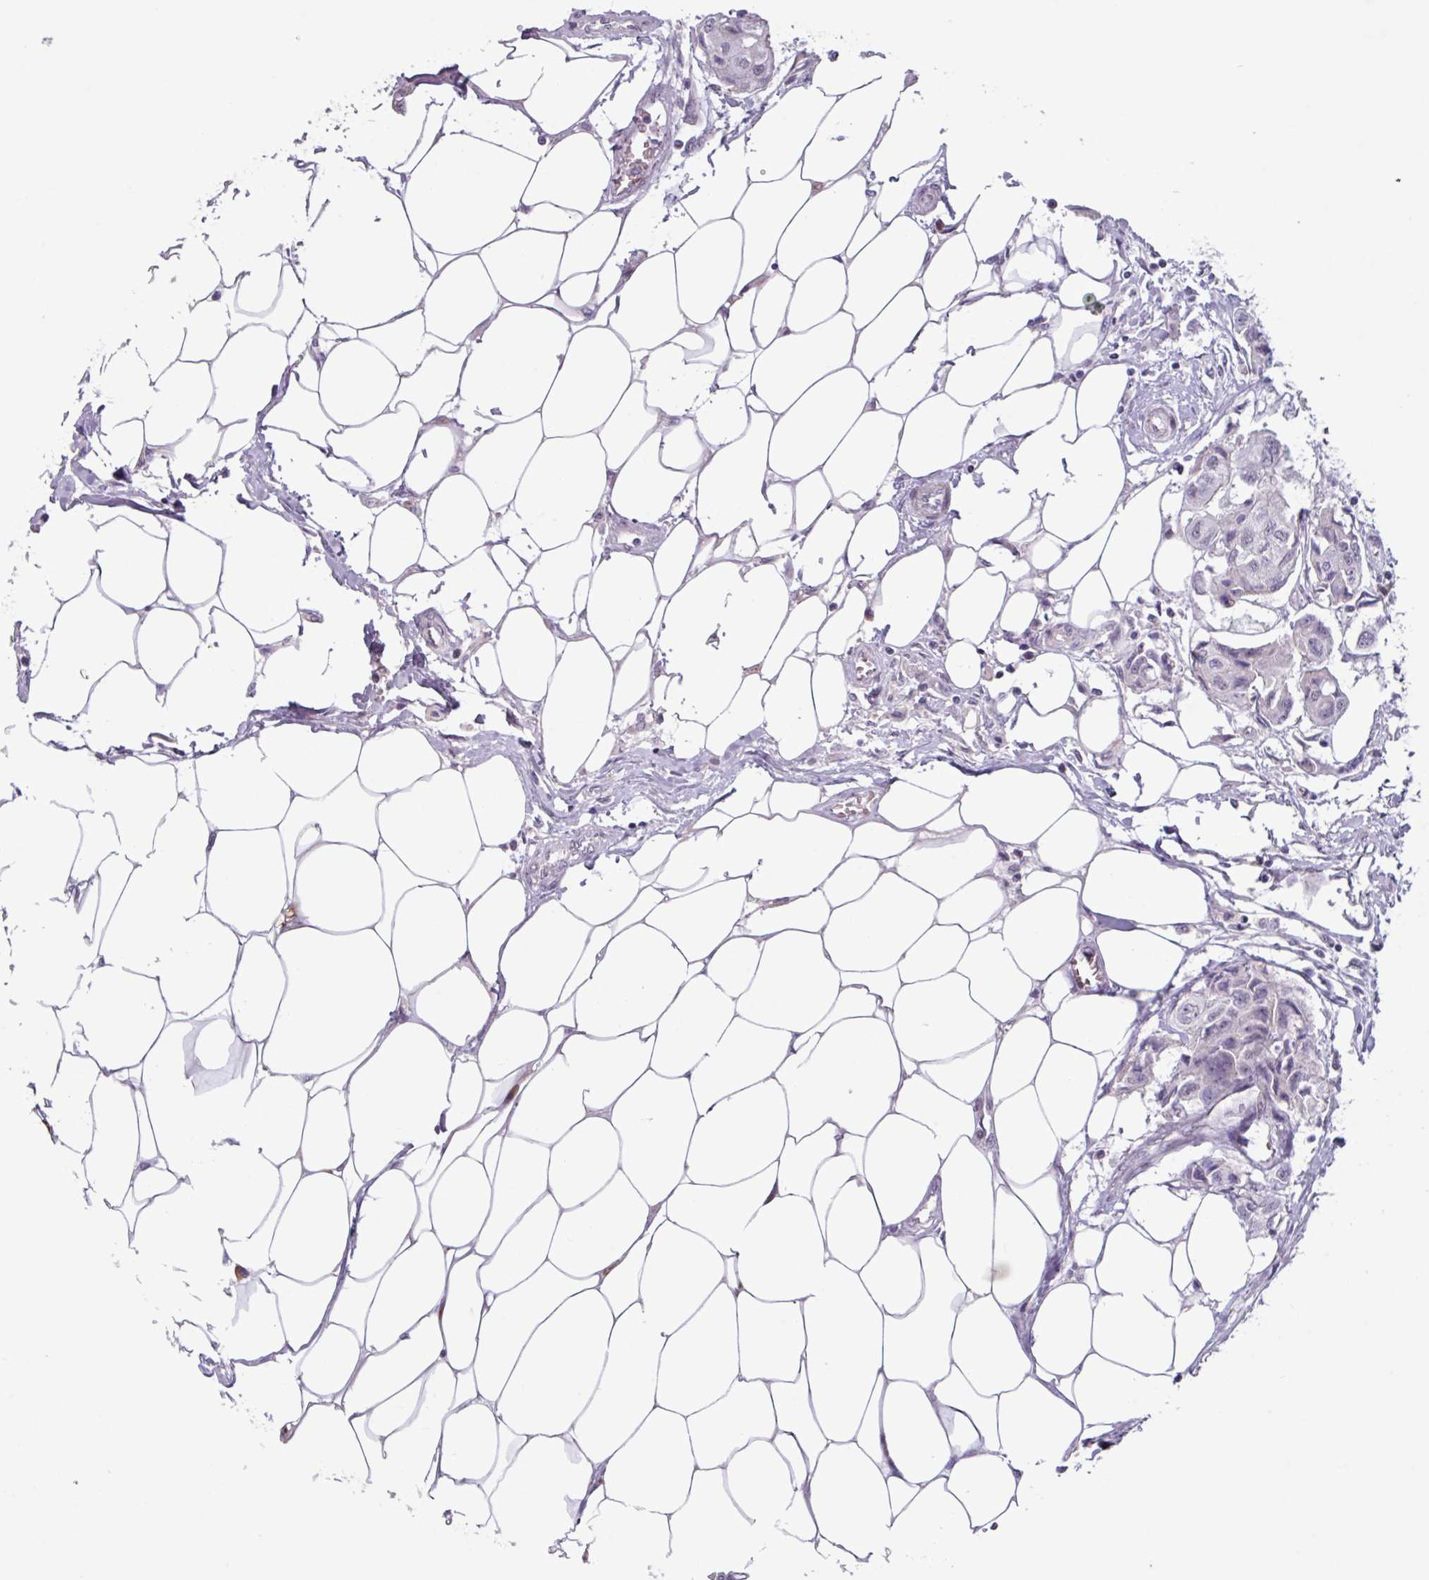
{"staining": {"intensity": "weak", "quantity": "<25%", "location": "nuclear"}, "tissue": "breast cancer", "cell_type": "Tumor cells", "image_type": "cancer", "snomed": [{"axis": "morphology", "description": "Duct carcinoma"}, {"axis": "topography", "description": "Breast"}, {"axis": "topography", "description": "Lymph node"}], "caption": "Breast cancer stained for a protein using immunohistochemistry (IHC) displays no staining tumor cells.", "gene": "ZNF575", "patient": {"sex": "female", "age": 80}}